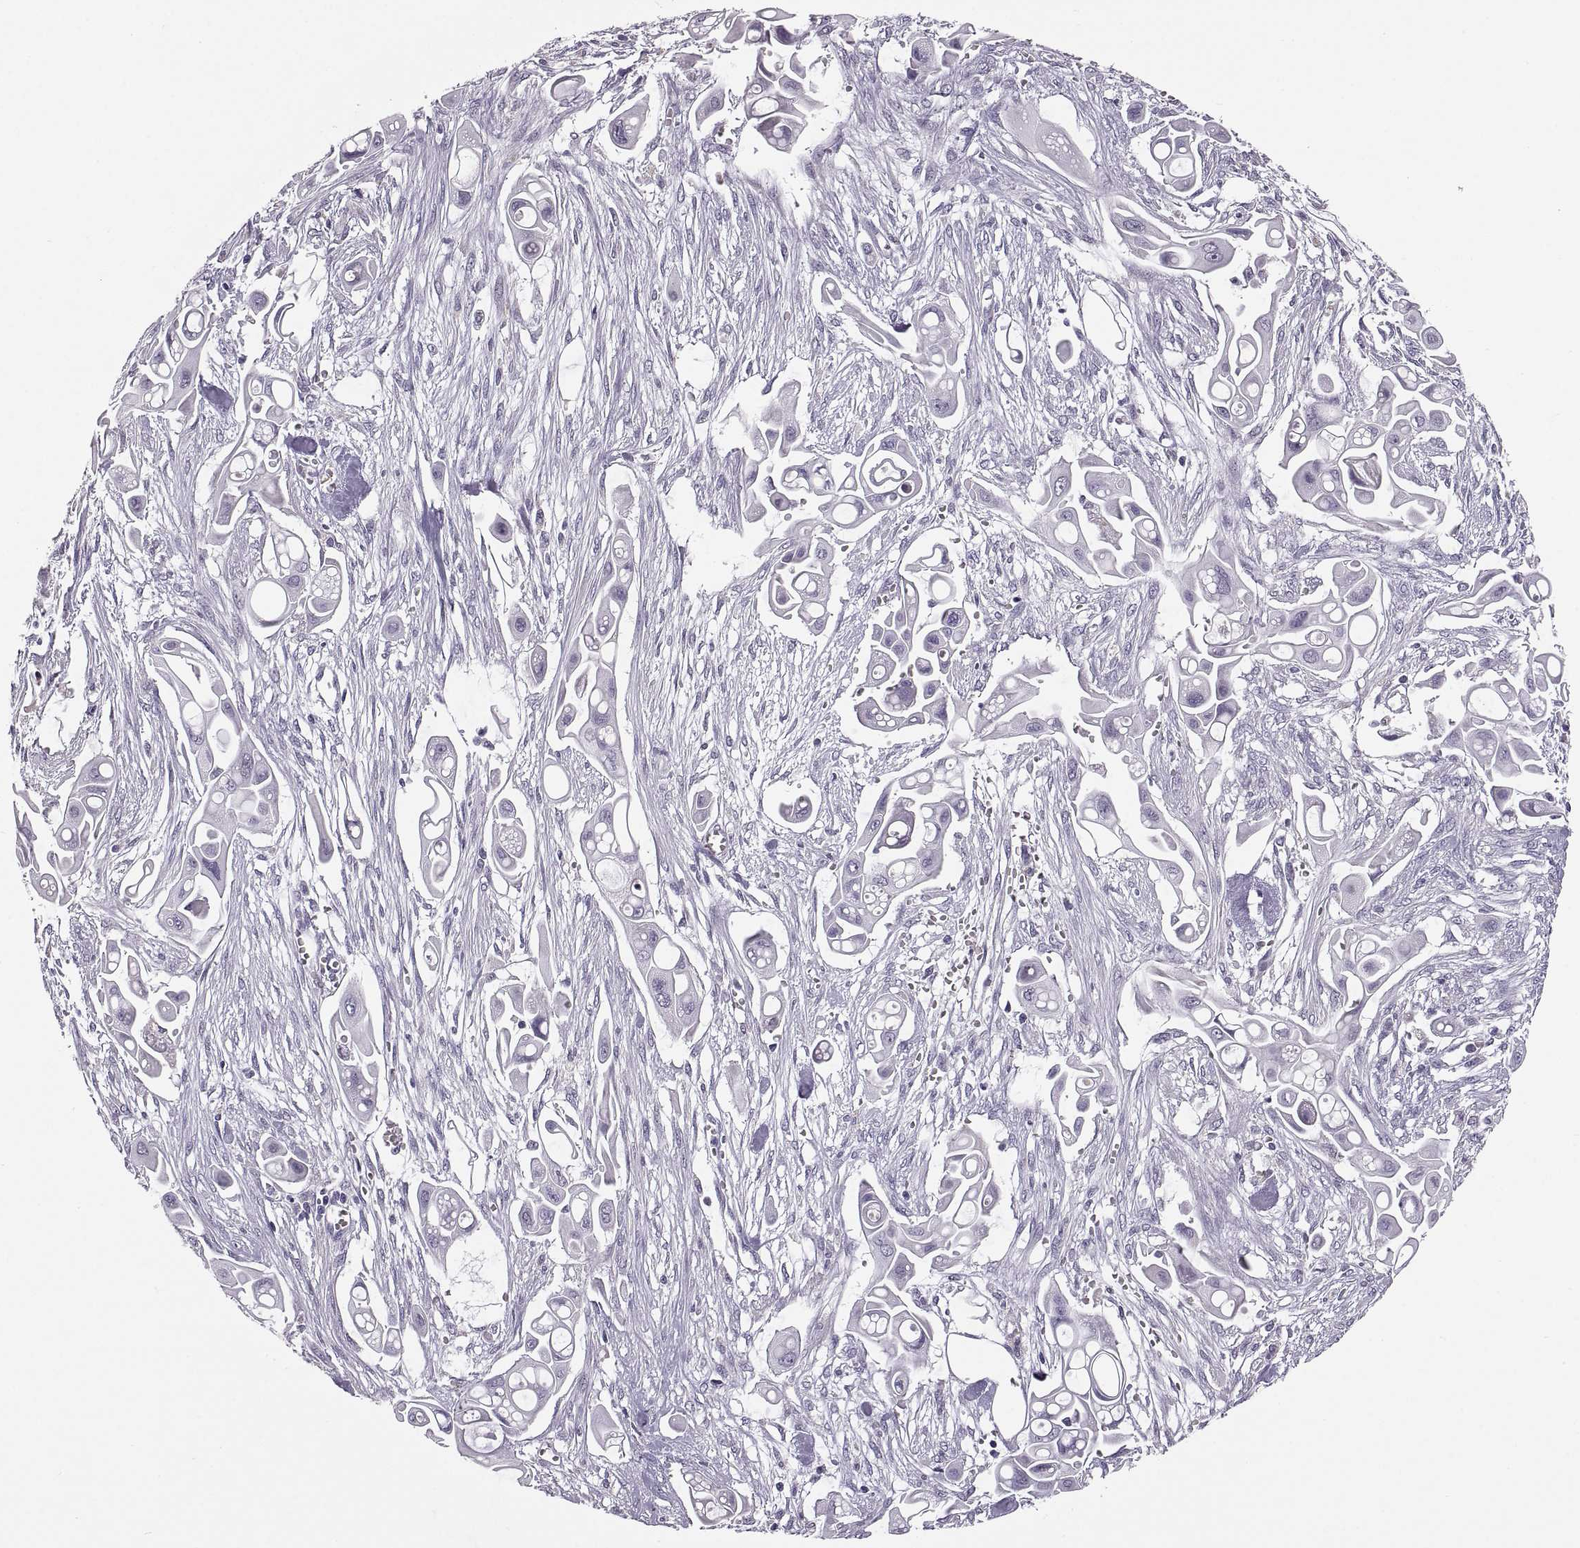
{"staining": {"intensity": "negative", "quantity": "none", "location": "none"}, "tissue": "pancreatic cancer", "cell_type": "Tumor cells", "image_type": "cancer", "snomed": [{"axis": "morphology", "description": "Adenocarcinoma, NOS"}, {"axis": "topography", "description": "Pancreas"}], "caption": "Immunohistochemistry image of neoplastic tissue: adenocarcinoma (pancreatic) stained with DAB (3,3'-diaminobenzidine) shows no significant protein positivity in tumor cells. Brightfield microscopy of immunohistochemistry stained with DAB (3,3'-diaminobenzidine) (brown) and hematoxylin (blue), captured at high magnification.", "gene": "MAGEB18", "patient": {"sex": "male", "age": 50}}